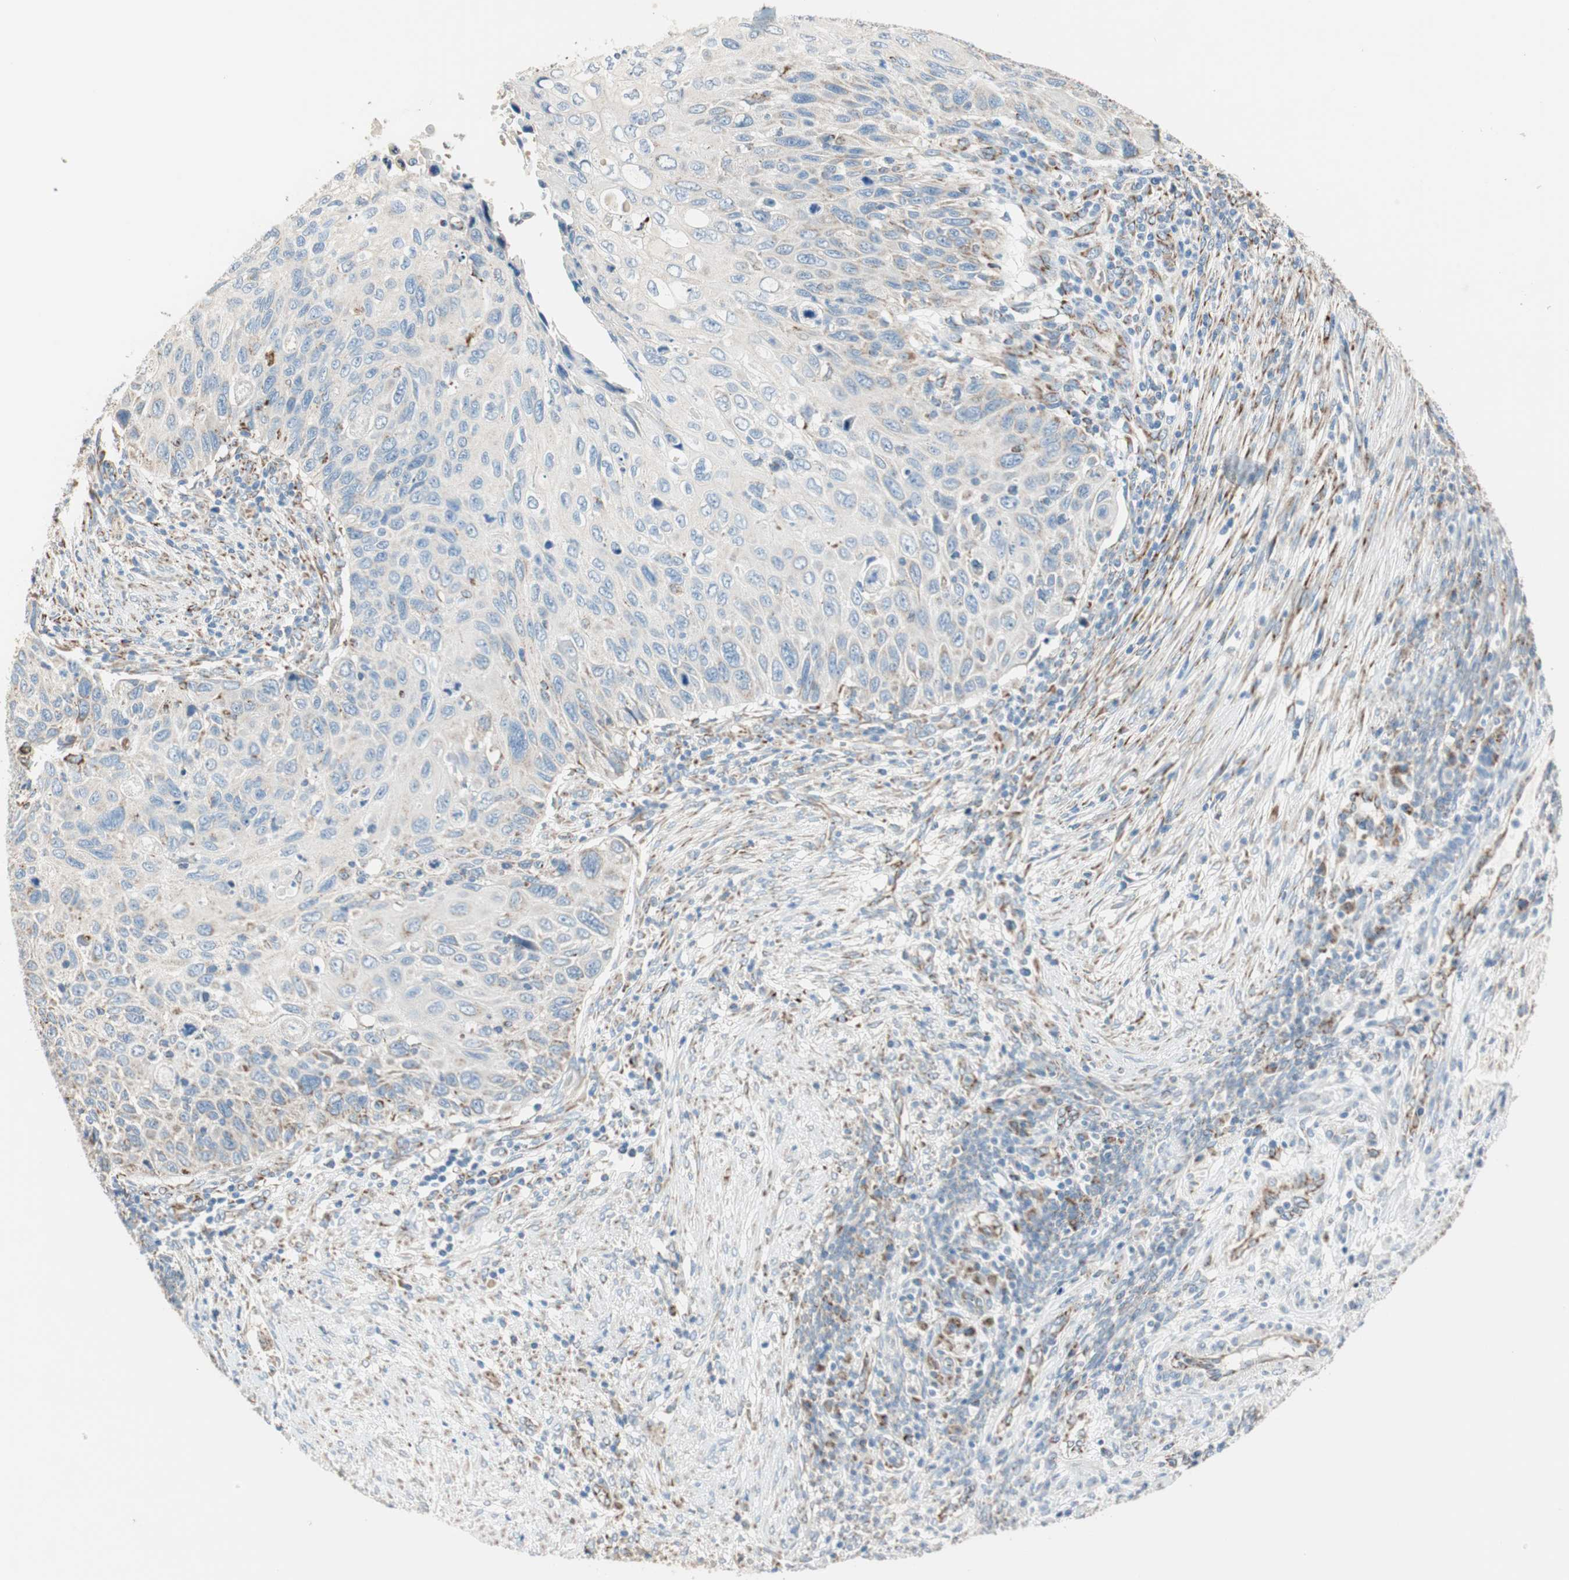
{"staining": {"intensity": "moderate", "quantity": "<25%", "location": "cytoplasmic/membranous"}, "tissue": "cervical cancer", "cell_type": "Tumor cells", "image_type": "cancer", "snomed": [{"axis": "morphology", "description": "Squamous cell carcinoma, NOS"}, {"axis": "topography", "description": "Cervix"}], "caption": "Protein staining by immunohistochemistry (IHC) demonstrates moderate cytoplasmic/membranous staining in about <25% of tumor cells in cervical cancer (squamous cell carcinoma).", "gene": "TST", "patient": {"sex": "female", "age": 70}}